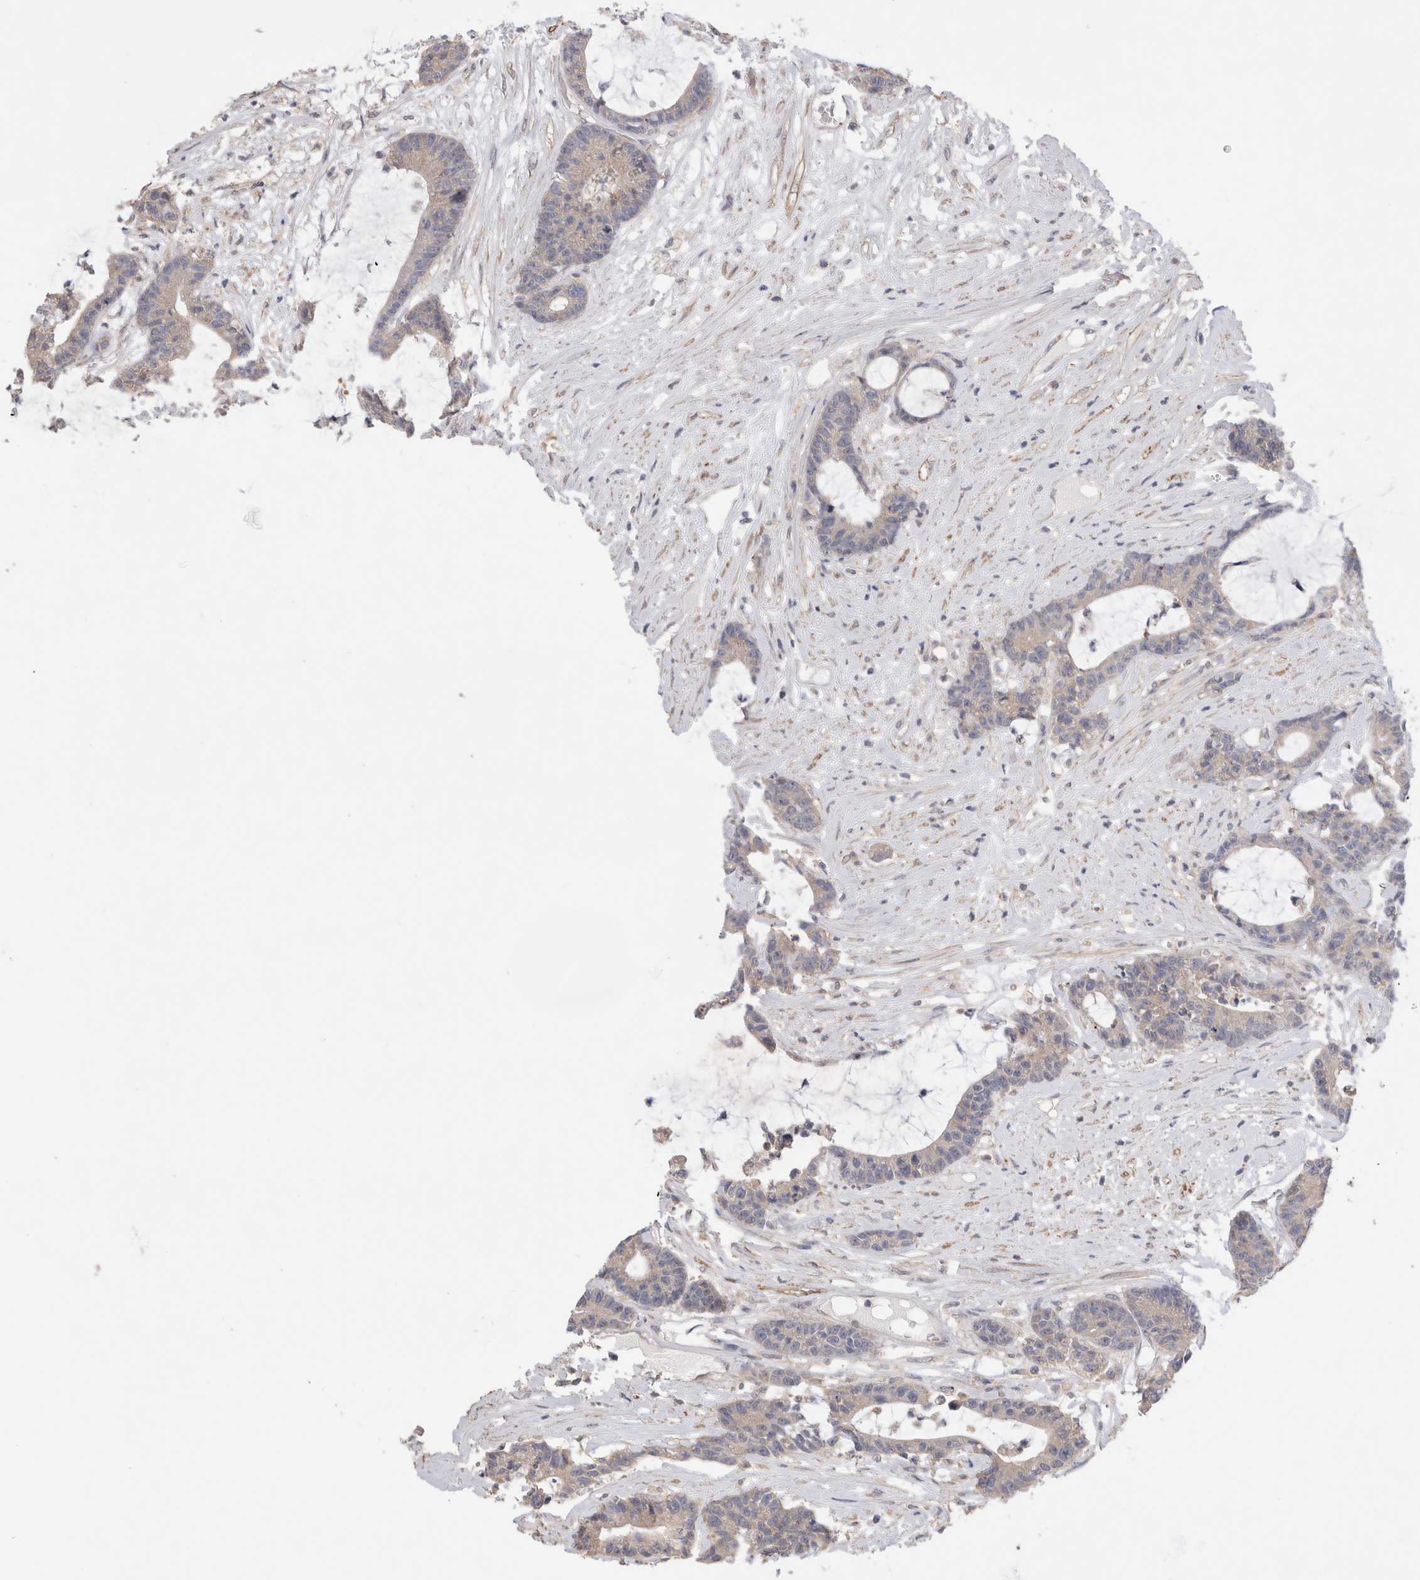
{"staining": {"intensity": "negative", "quantity": "none", "location": "none"}, "tissue": "colorectal cancer", "cell_type": "Tumor cells", "image_type": "cancer", "snomed": [{"axis": "morphology", "description": "Adenocarcinoma, NOS"}, {"axis": "topography", "description": "Colon"}], "caption": "Human adenocarcinoma (colorectal) stained for a protein using immunohistochemistry (IHC) demonstrates no expression in tumor cells.", "gene": "IFT74", "patient": {"sex": "female", "age": 84}}